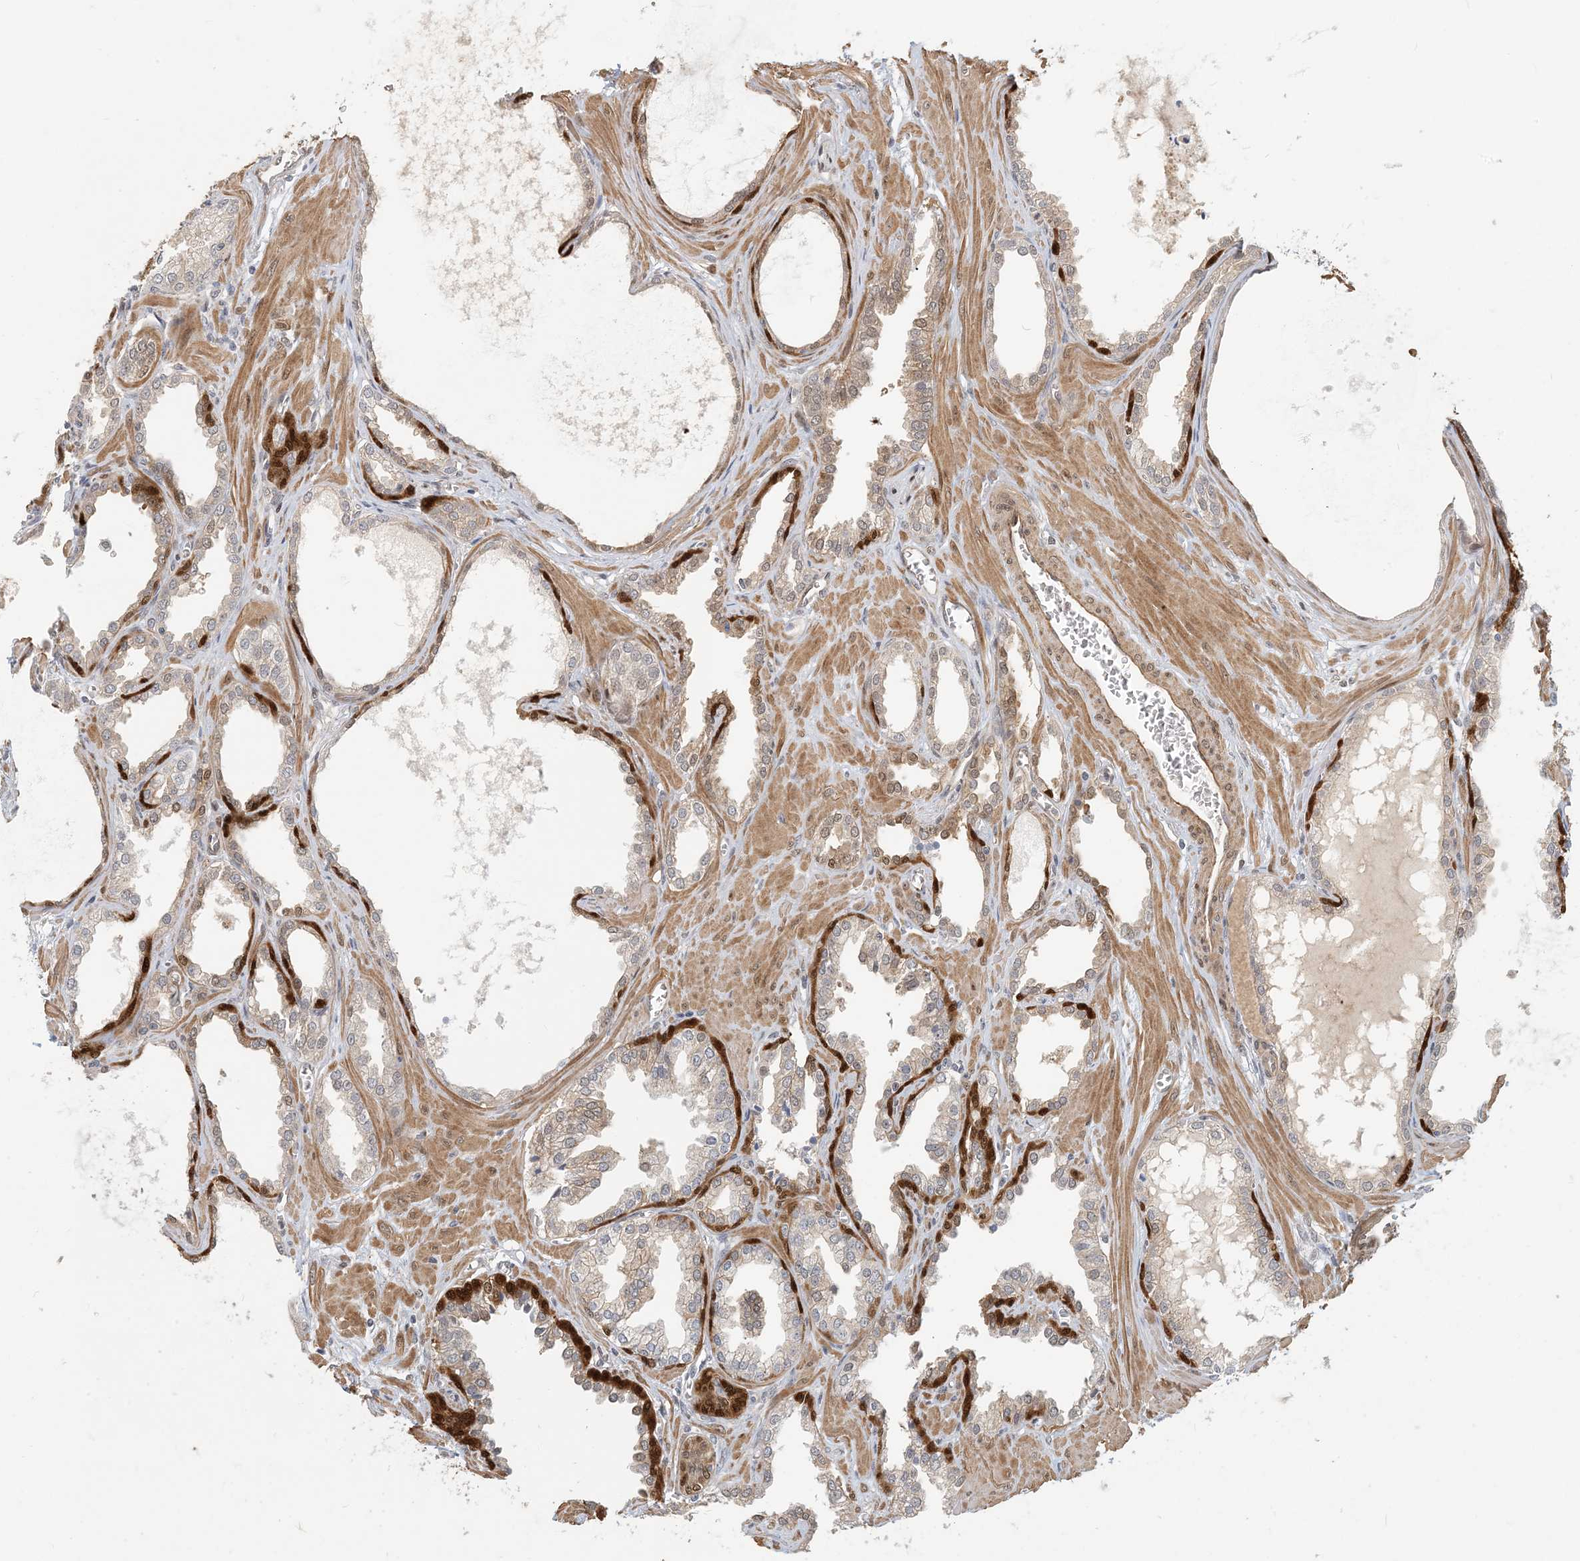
{"staining": {"intensity": "weak", "quantity": "<25%", "location": "cytoplasmic/membranous"}, "tissue": "prostate cancer", "cell_type": "Tumor cells", "image_type": "cancer", "snomed": [{"axis": "morphology", "description": "Adenocarcinoma, Low grade"}, {"axis": "topography", "description": "Prostate"}], "caption": "Tumor cells are negative for brown protein staining in prostate cancer.", "gene": "MAPKBP1", "patient": {"sex": "male", "age": 67}}